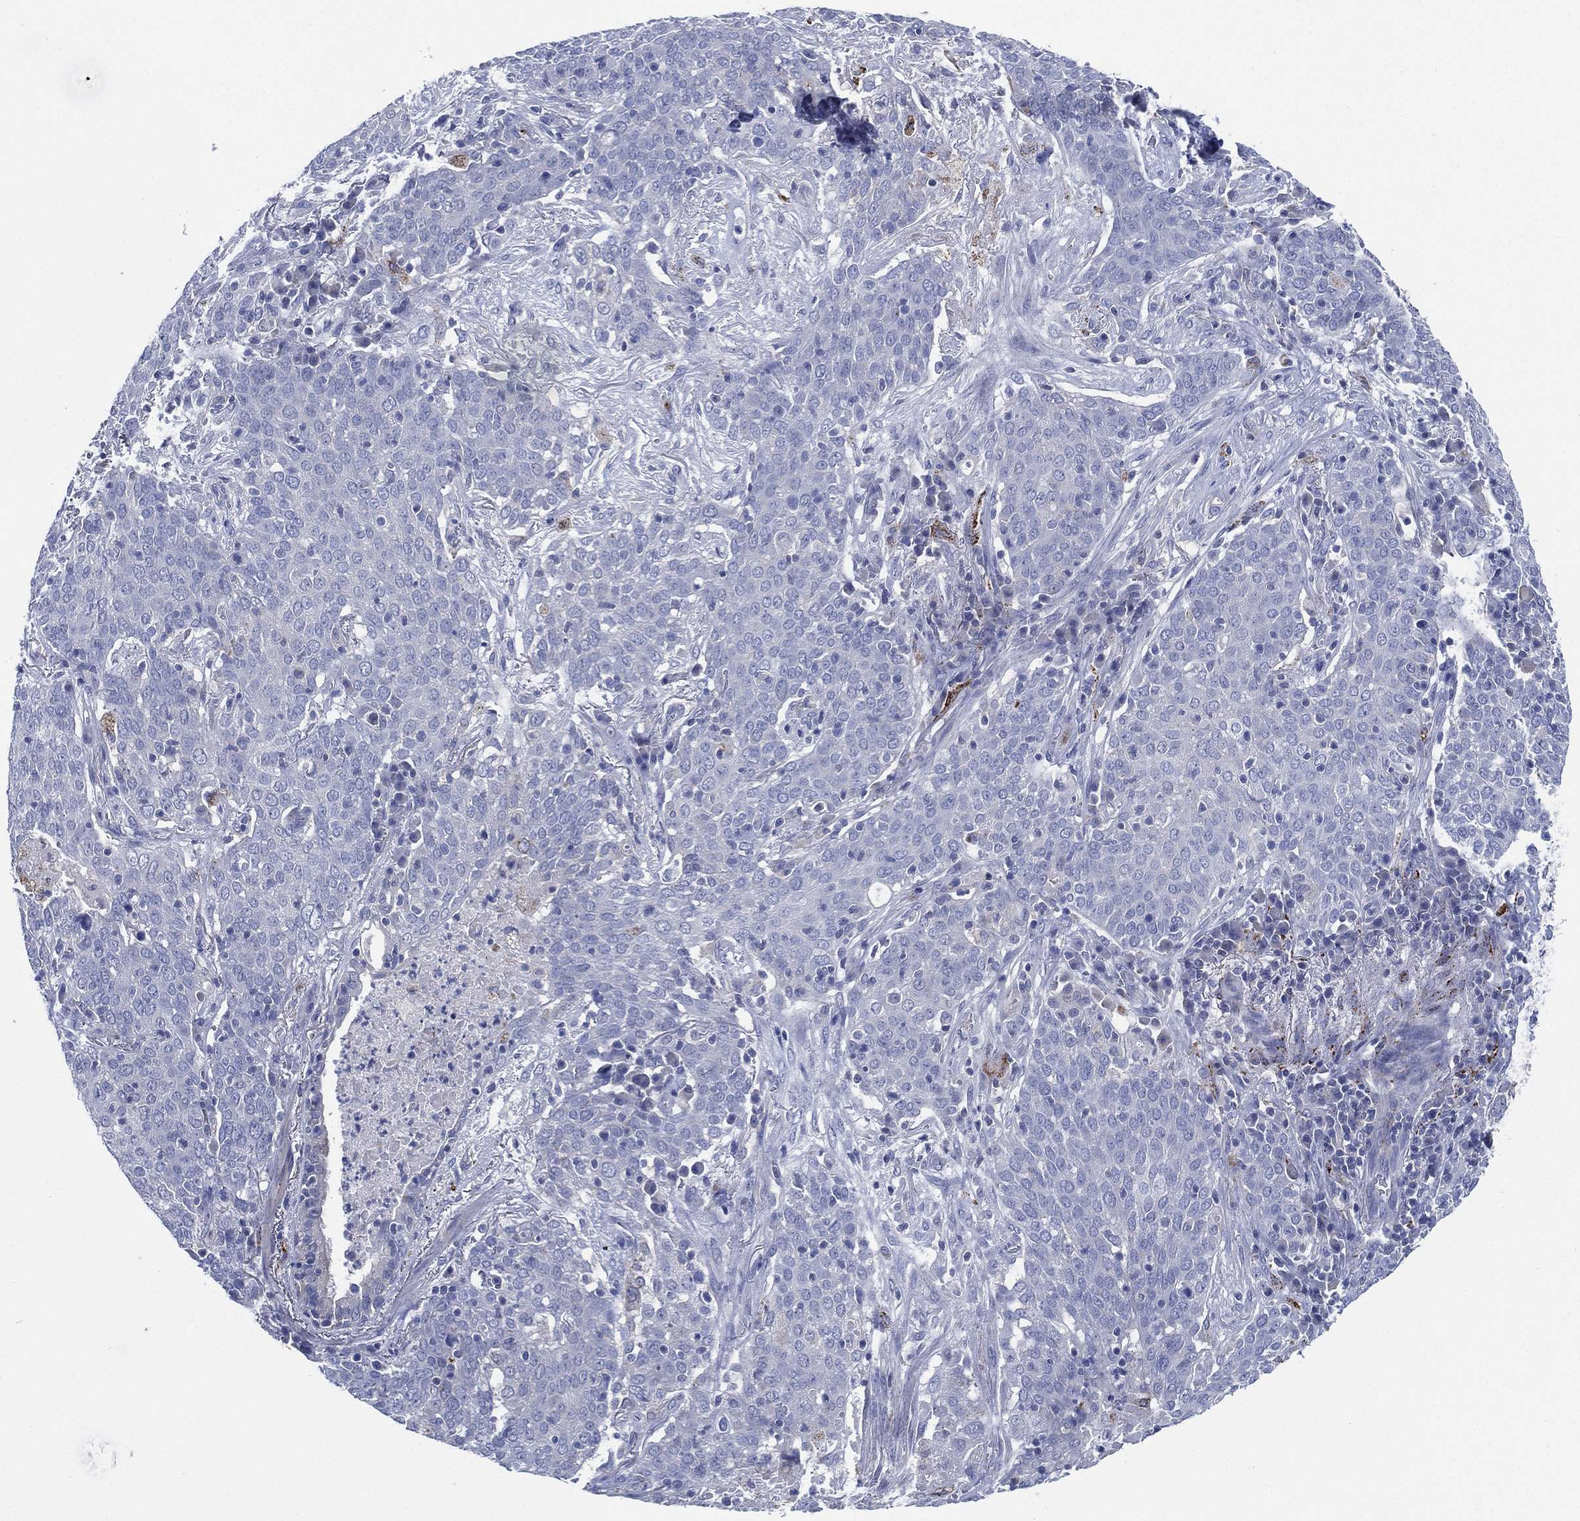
{"staining": {"intensity": "negative", "quantity": "none", "location": "none"}, "tissue": "lung cancer", "cell_type": "Tumor cells", "image_type": "cancer", "snomed": [{"axis": "morphology", "description": "Squamous cell carcinoma, NOS"}, {"axis": "topography", "description": "Lung"}], "caption": "IHC histopathology image of lung cancer (squamous cell carcinoma) stained for a protein (brown), which displays no staining in tumor cells.", "gene": "C5orf46", "patient": {"sex": "male", "age": 82}}